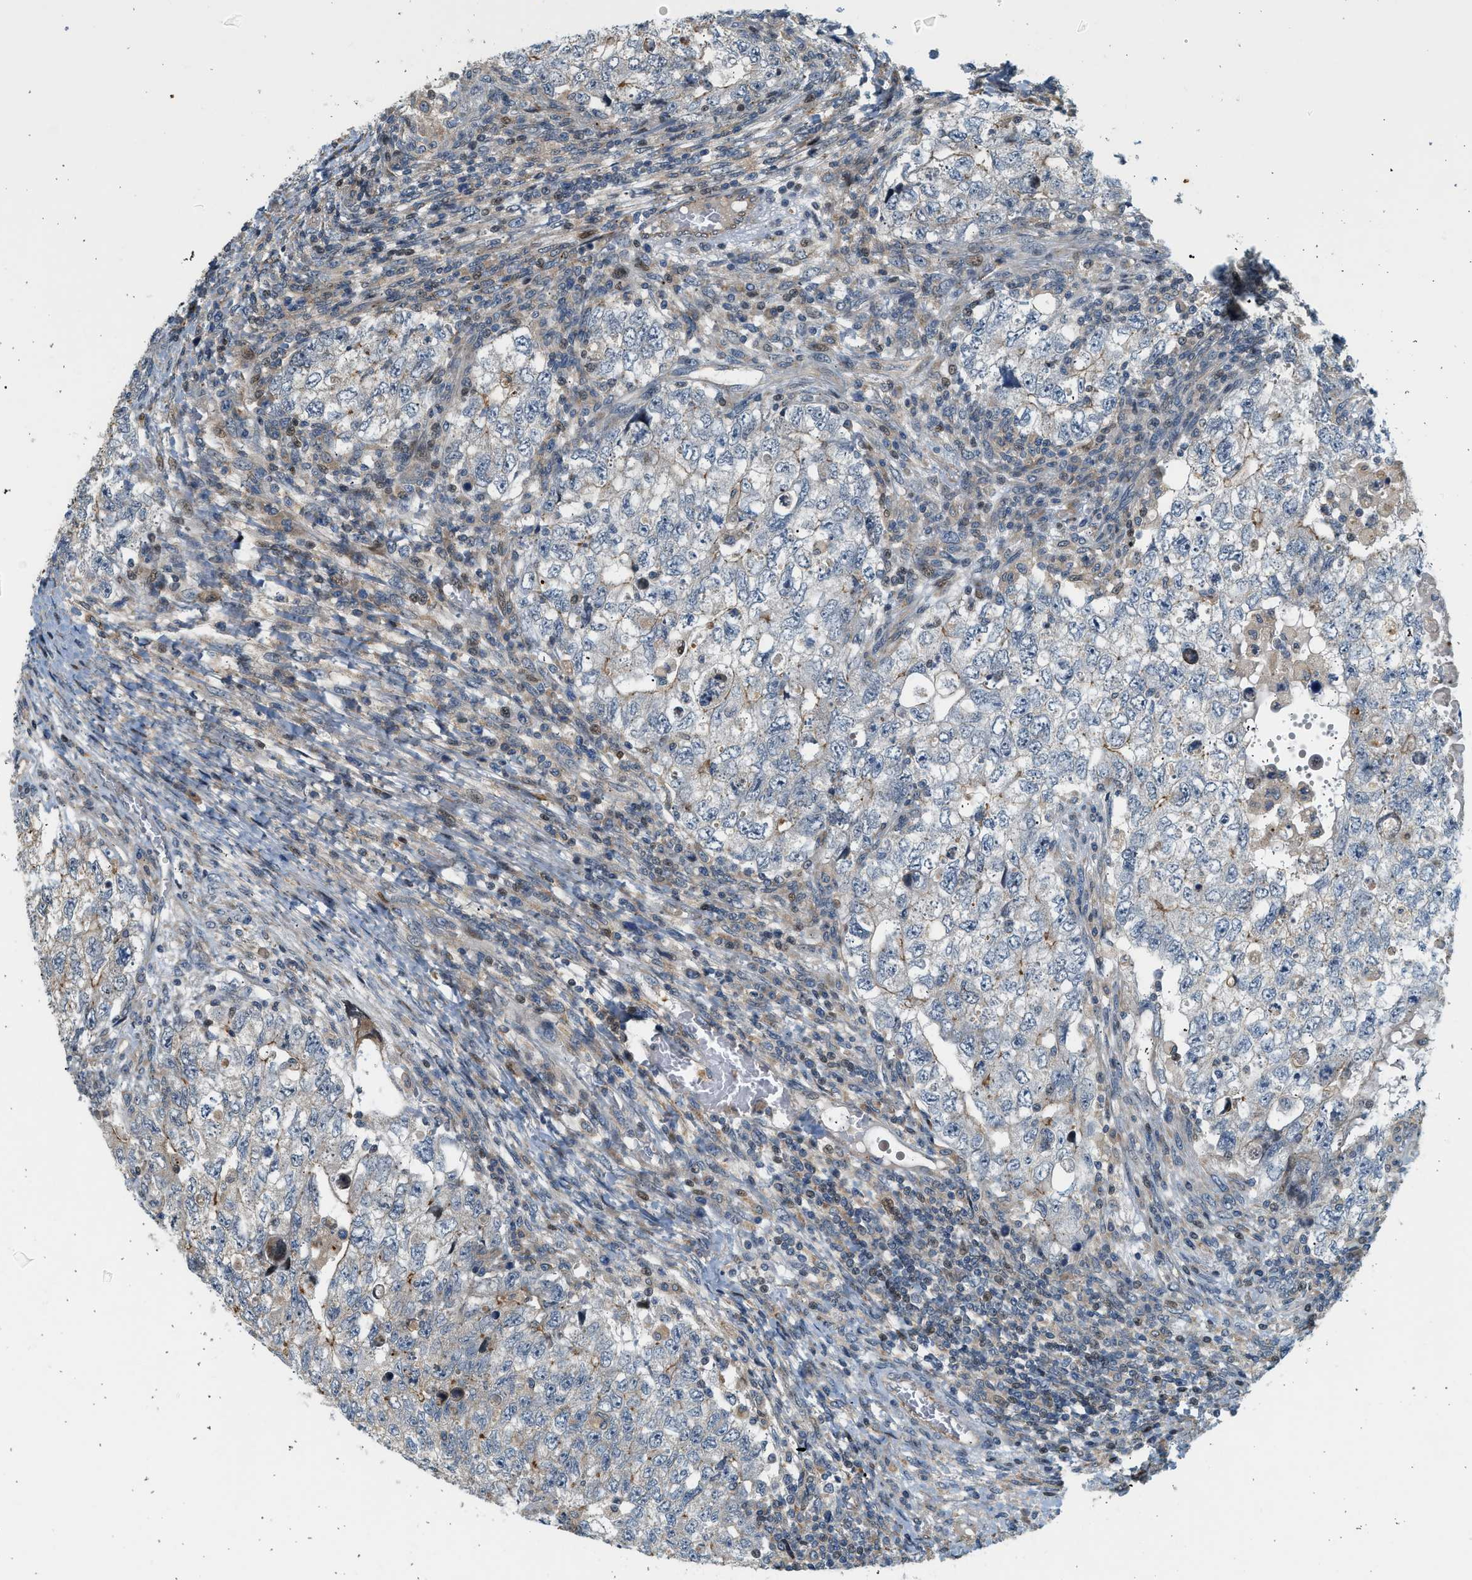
{"staining": {"intensity": "negative", "quantity": "none", "location": "none"}, "tissue": "testis cancer", "cell_type": "Tumor cells", "image_type": "cancer", "snomed": [{"axis": "morphology", "description": "Carcinoma, Embryonal, NOS"}, {"axis": "topography", "description": "Testis"}], "caption": "The image shows no staining of tumor cells in testis cancer. The staining was performed using DAB (3,3'-diaminobenzidine) to visualize the protein expression in brown, while the nuclei were stained in blue with hematoxylin (Magnification: 20x).", "gene": "NRSN2", "patient": {"sex": "male", "age": 36}}